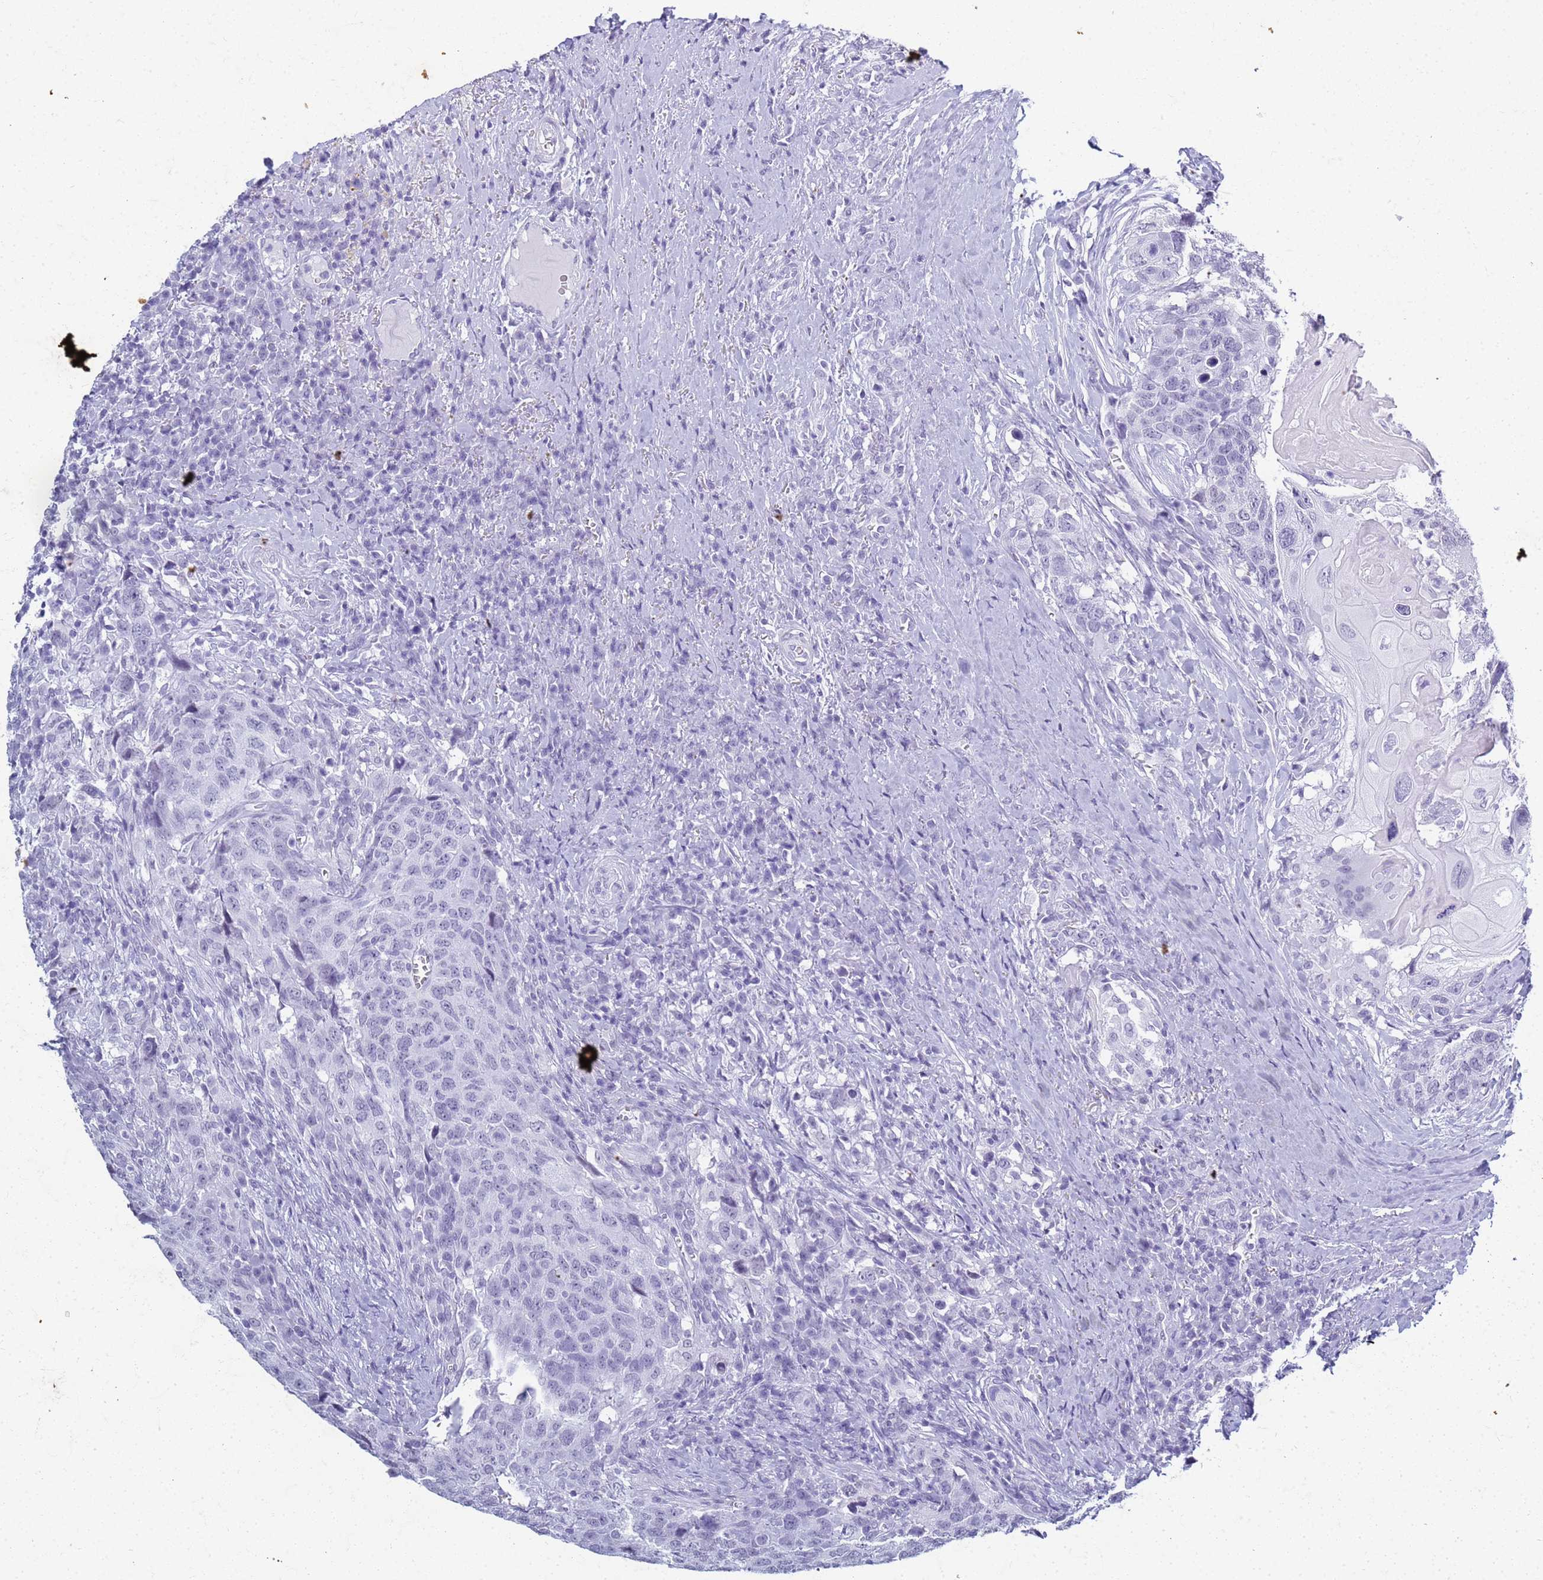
{"staining": {"intensity": "negative", "quantity": "none", "location": "none"}, "tissue": "head and neck cancer", "cell_type": "Tumor cells", "image_type": "cancer", "snomed": [{"axis": "morphology", "description": "Squamous cell carcinoma, NOS"}, {"axis": "topography", "description": "Head-Neck"}], "caption": "Head and neck cancer (squamous cell carcinoma) was stained to show a protein in brown. There is no significant staining in tumor cells. (DAB immunohistochemistry, high magnification).", "gene": "SLC7A9", "patient": {"sex": "male", "age": 66}}